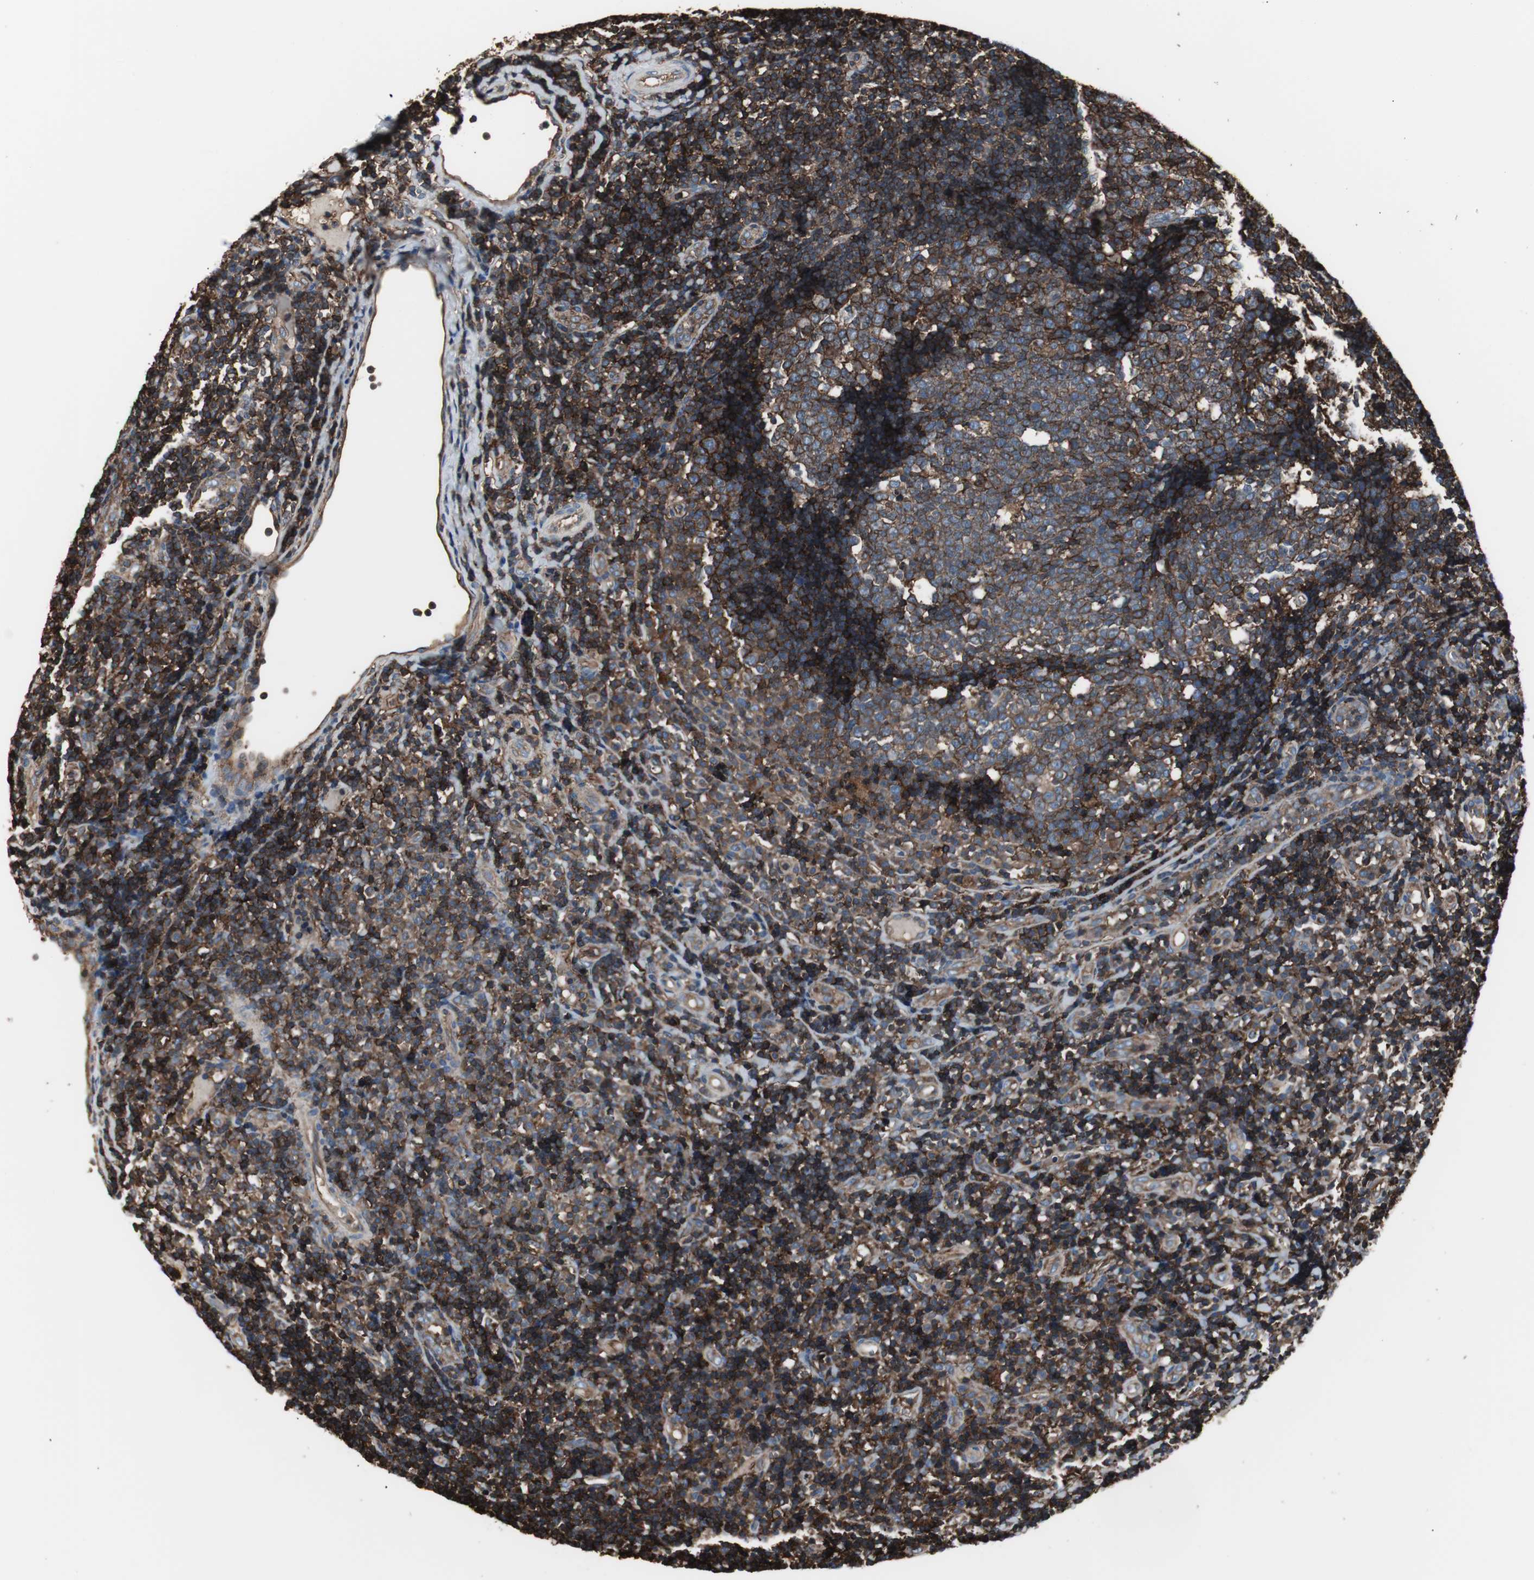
{"staining": {"intensity": "strong", "quantity": ">75%", "location": "cytoplasmic/membranous"}, "tissue": "tonsil", "cell_type": "Germinal center cells", "image_type": "normal", "snomed": [{"axis": "morphology", "description": "Normal tissue, NOS"}, {"axis": "topography", "description": "Tonsil"}], "caption": "High-magnification brightfield microscopy of normal tonsil stained with DAB (brown) and counterstained with hematoxylin (blue). germinal center cells exhibit strong cytoplasmic/membranous staining is appreciated in about>75% of cells.", "gene": "B2M", "patient": {"sex": "female", "age": 40}}